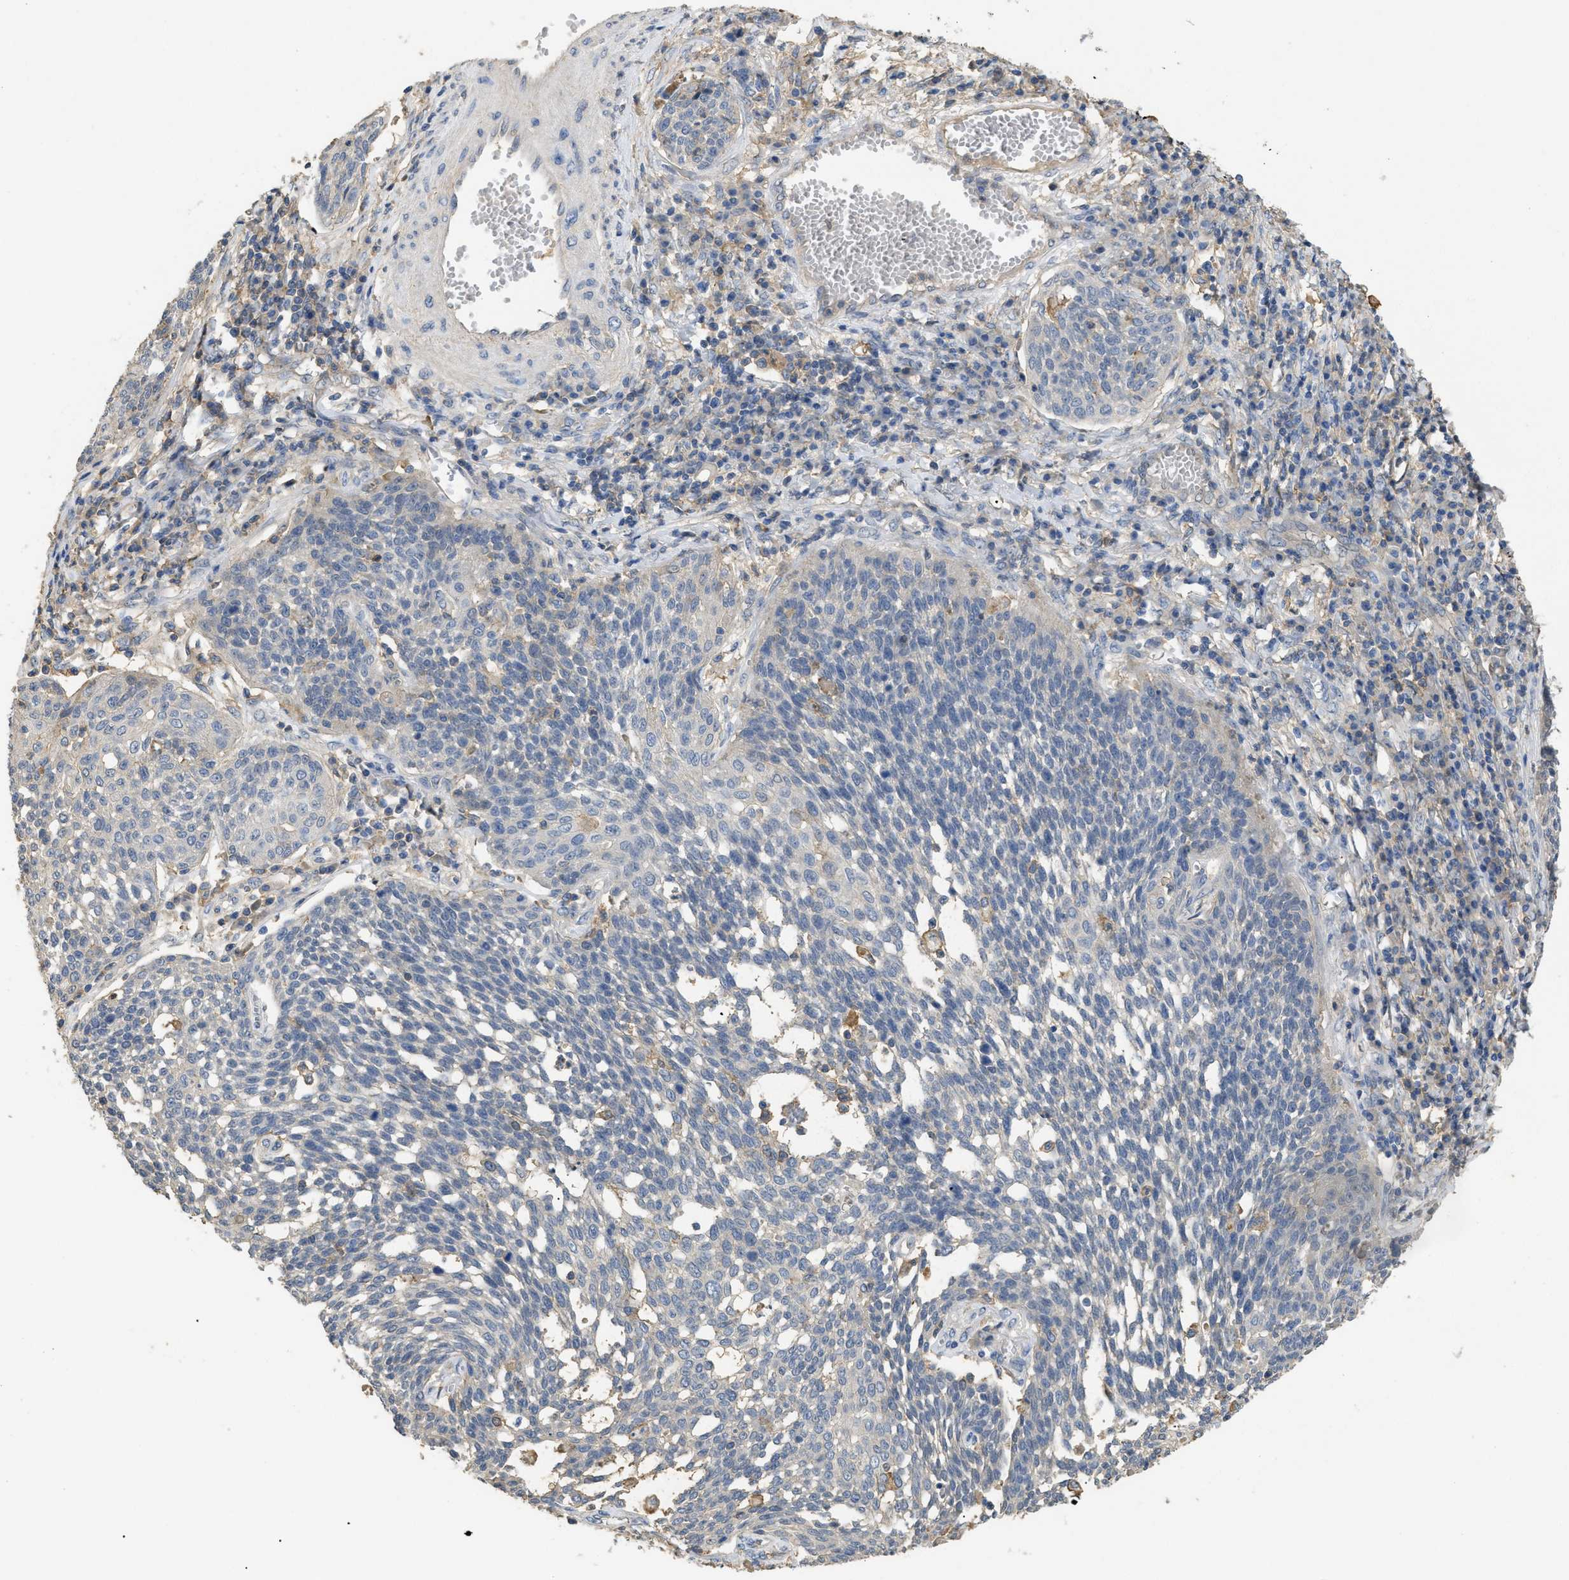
{"staining": {"intensity": "negative", "quantity": "none", "location": "none"}, "tissue": "cervical cancer", "cell_type": "Tumor cells", "image_type": "cancer", "snomed": [{"axis": "morphology", "description": "Squamous cell carcinoma, NOS"}, {"axis": "topography", "description": "Cervix"}], "caption": "Immunohistochemistry histopathology image of human cervical cancer (squamous cell carcinoma) stained for a protein (brown), which demonstrates no expression in tumor cells.", "gene": "ANXA4", "patient": {"sex": "female", "age": 34}}